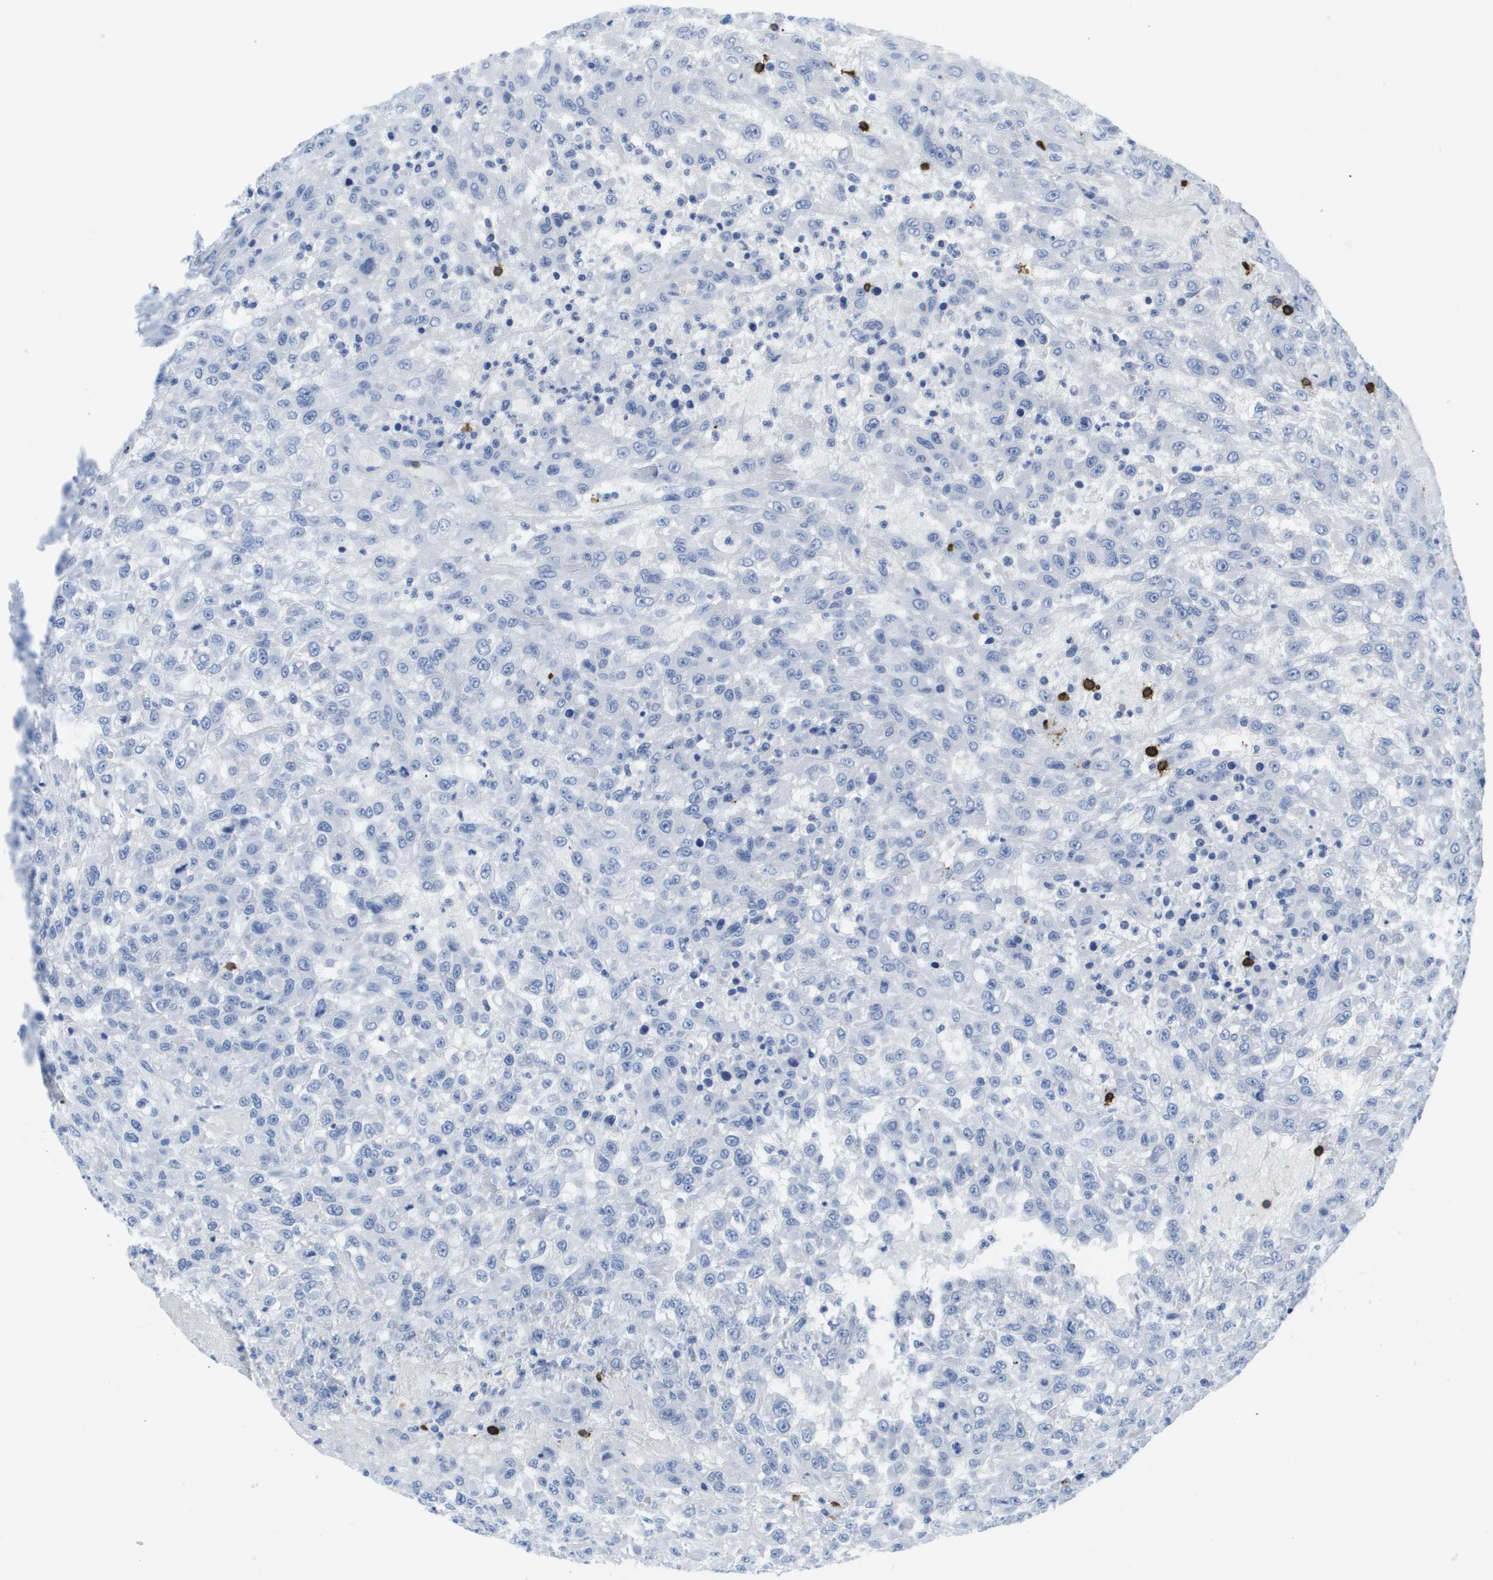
{"staining": {"intensity": "negative", "quantity": "none", "location": "none"}, "tissue": "urothelial cancer", "cell_type": "Tumor cells", "image_type": "cancer", "snomed": [{"axis": "morphology", "description": "Urothelial carcinoma, High grade"}, {"axis": "topography", "description": "Urinary bladder"}], "caption": "The micrograph reveals no significant staining in tumor cells of urothelial carcinoma (high-grade).", "gene": "MS4A1", "patient": {"sex": "male", "age": 46}}